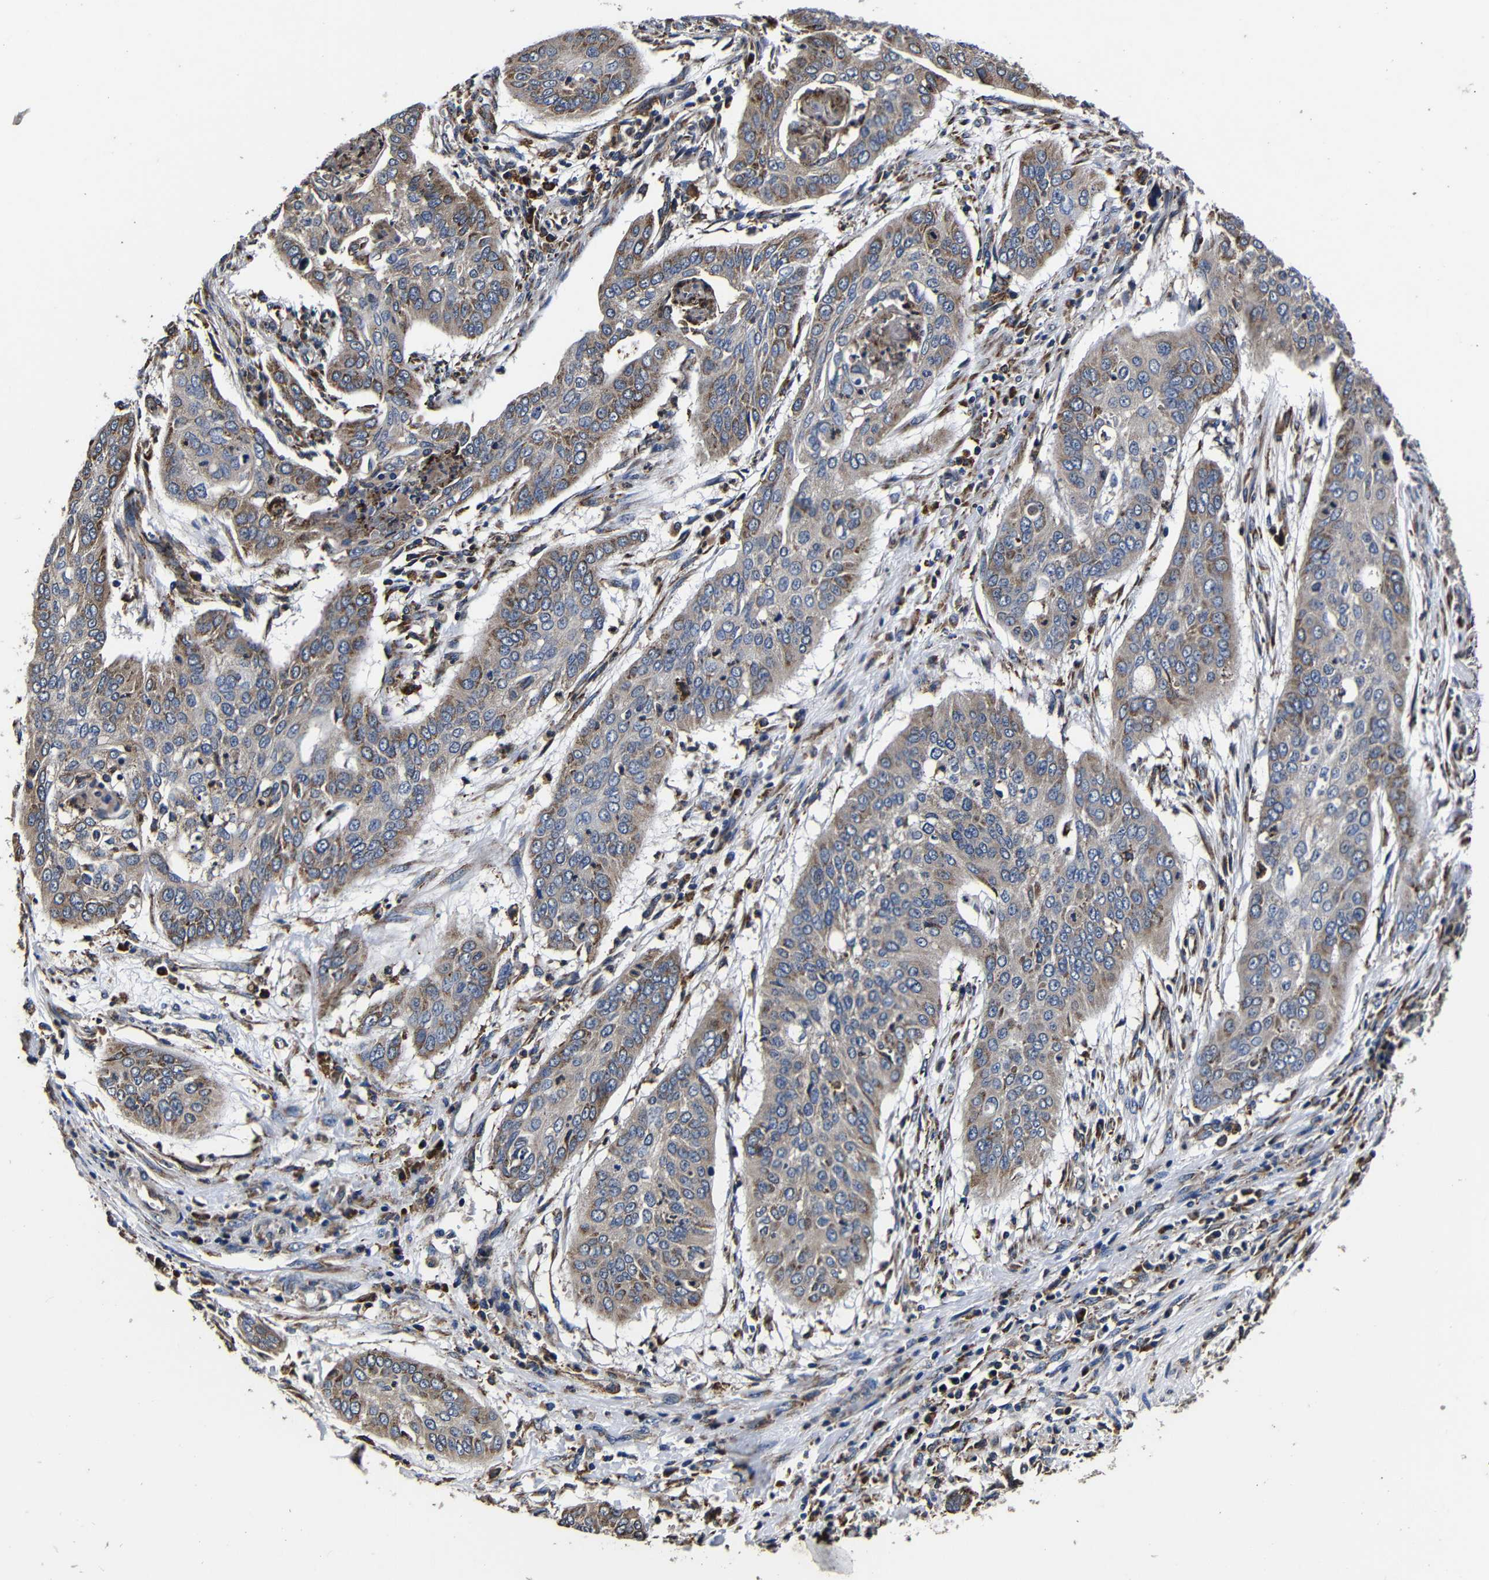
{"staining": {"intensity": "moderate", "quantity": "<25%", "location": "cytoplasmic/membranous"}, "tissue": "cervical cancer", "cell_type": "Tumor cells", "image_type": "cancer", "snomed": [{"axis": "morphology", "description": "Squamous cell carcinoma, NOS"}, {"axis": "topography", "description": "Cervix"}], "caption": "Cervical cancer (squamous cell carcinoma) stained with DAB (3,3'-diaminobenzidine) IHC exhibits low levels of moderate cytoplasmic/membranous positivity in about <25% of tumor cells.", "gene": "SCN9A", "patient": {"sex": "female", "age": 39}}